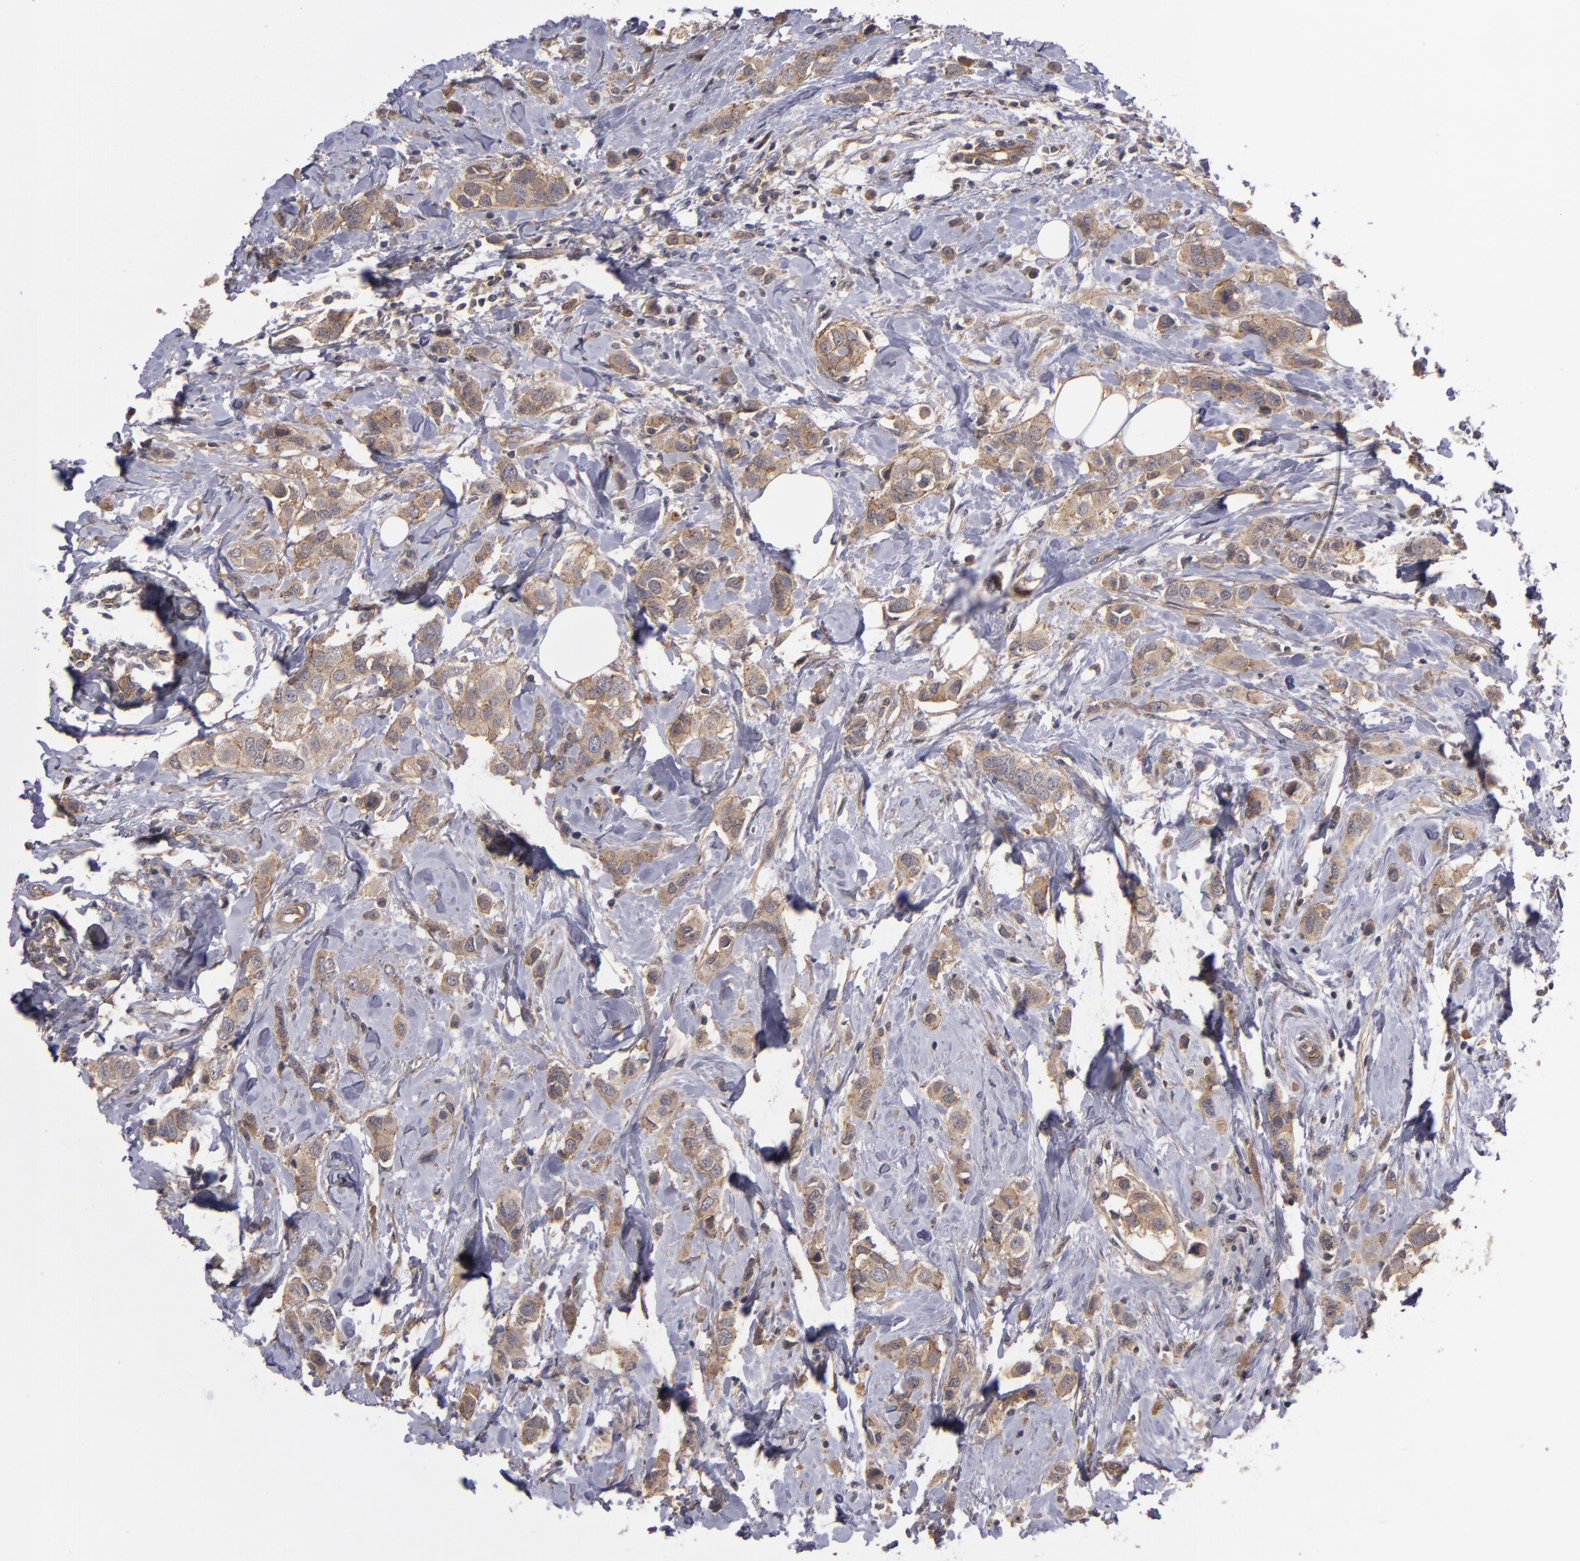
{"staining": {"intensity": "weak", "quantity": ">75%", "location": "cytoplasmic/membranous"}, "tissue": "breast cancer", "cell_type": "Tumor cells", "image_type": "cancer", "snomed": [{"axis": "morphology", "description": "Normal tissue, NOS"}, {"axis": "morphology", "description": "Duct carcinoma"}, {"axis": "topography", "description": "Breast"}], "caption": "DAB (3,3'-diaminobenzidine) immunohistochemical staining of breast invasive ductal carcinoma demonstrates weak cytoplasmic/membranous protein expression in about >75% of tumor cells. (Brightfield microscopy of DAB IHC at high magnification).", "gene": "CTSO", "patient": {"sex": "female", "age": 50}}